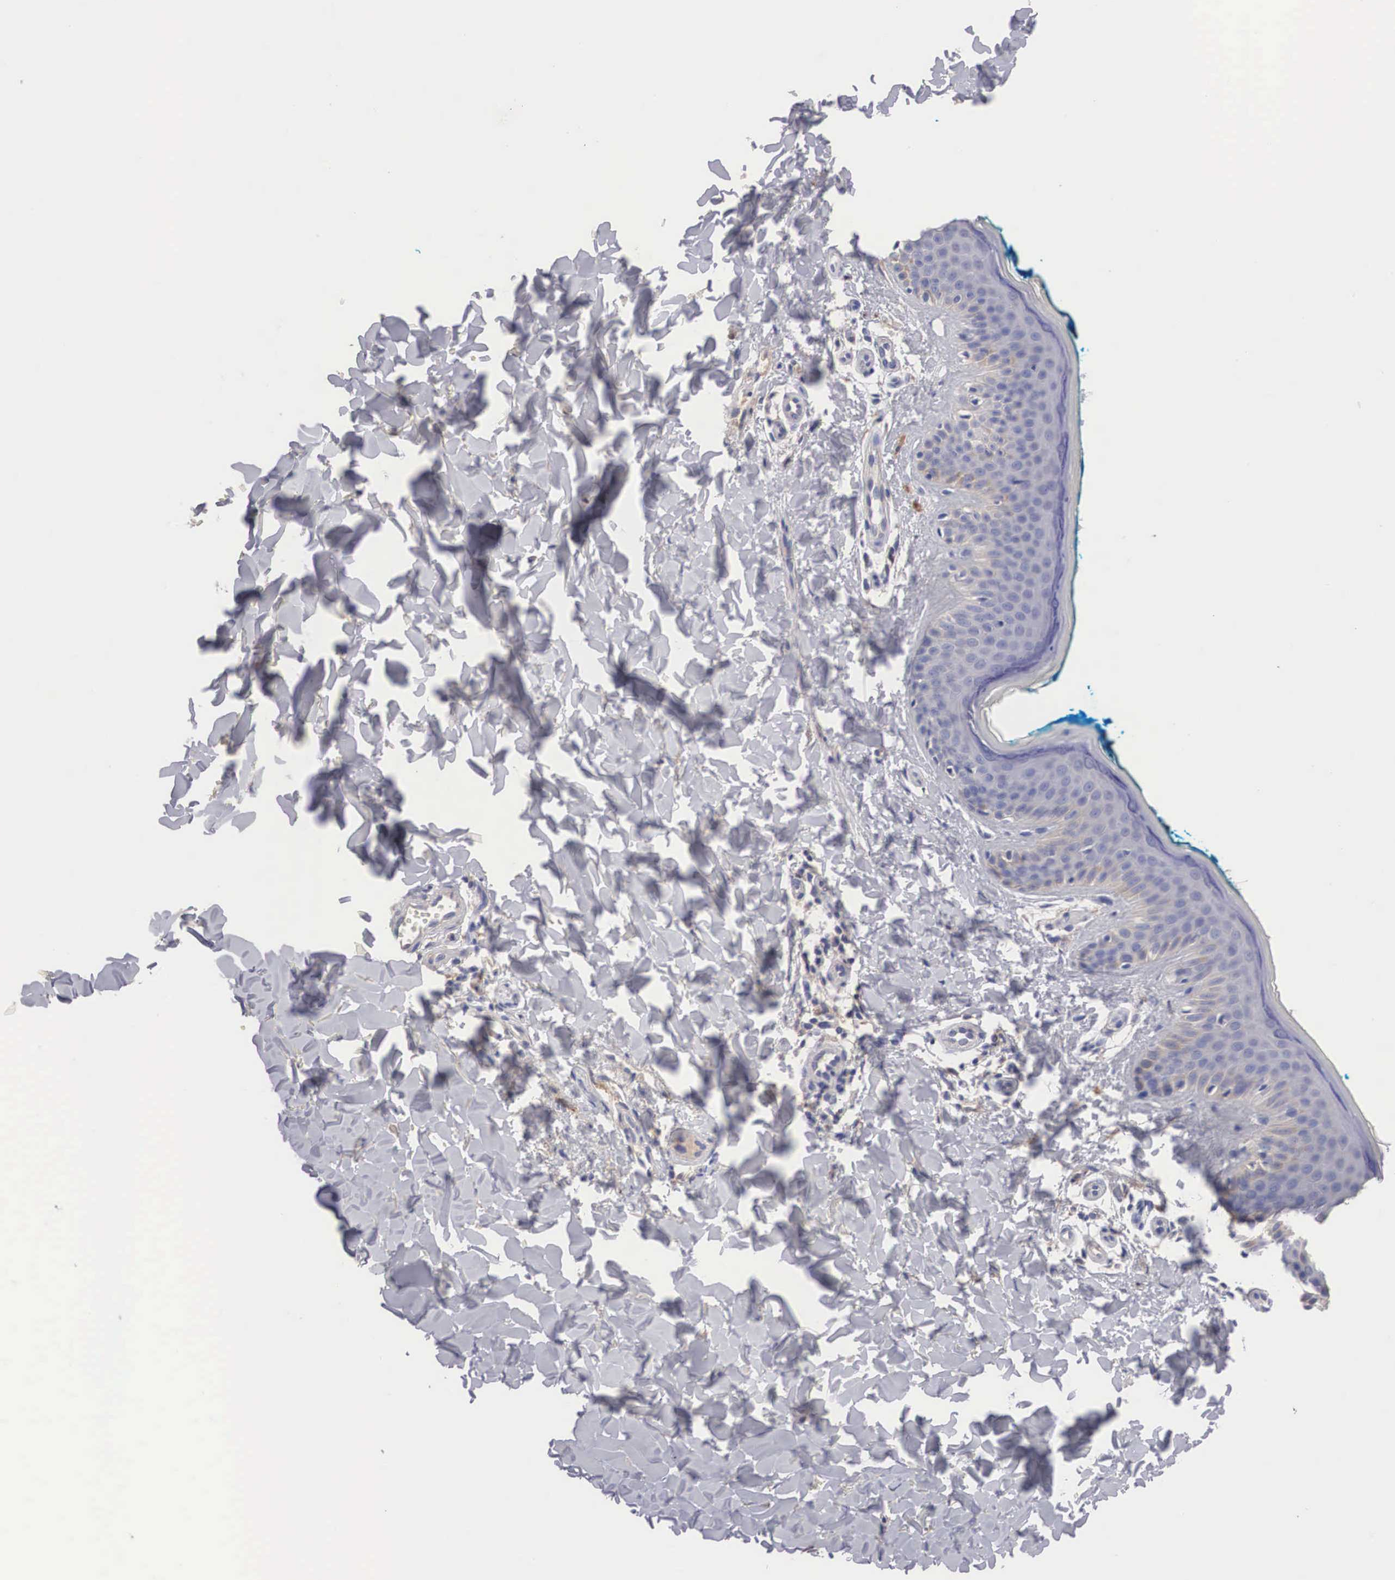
{"staining": {"intensity": "negative", "quantity": "none", "location": "none"}, "tissue": "skin", "cell_type": "Fibroblasts", "image_type": "normal", "snomed": [{"axis": "morphology", "description": "Normal tissue, NOS"}, {"axis": "topography", "description": "Skin"}], "caption": "Immunohistochemistry (IHC) photomicrograph of benign skin: skin stained with DAB exhibits no significant protein staining in fibroblasts. (DAB IHC with hematoxylin counter stain).", "gene": "ABHD4", "patient": {"sex": "female", "age": 17}}